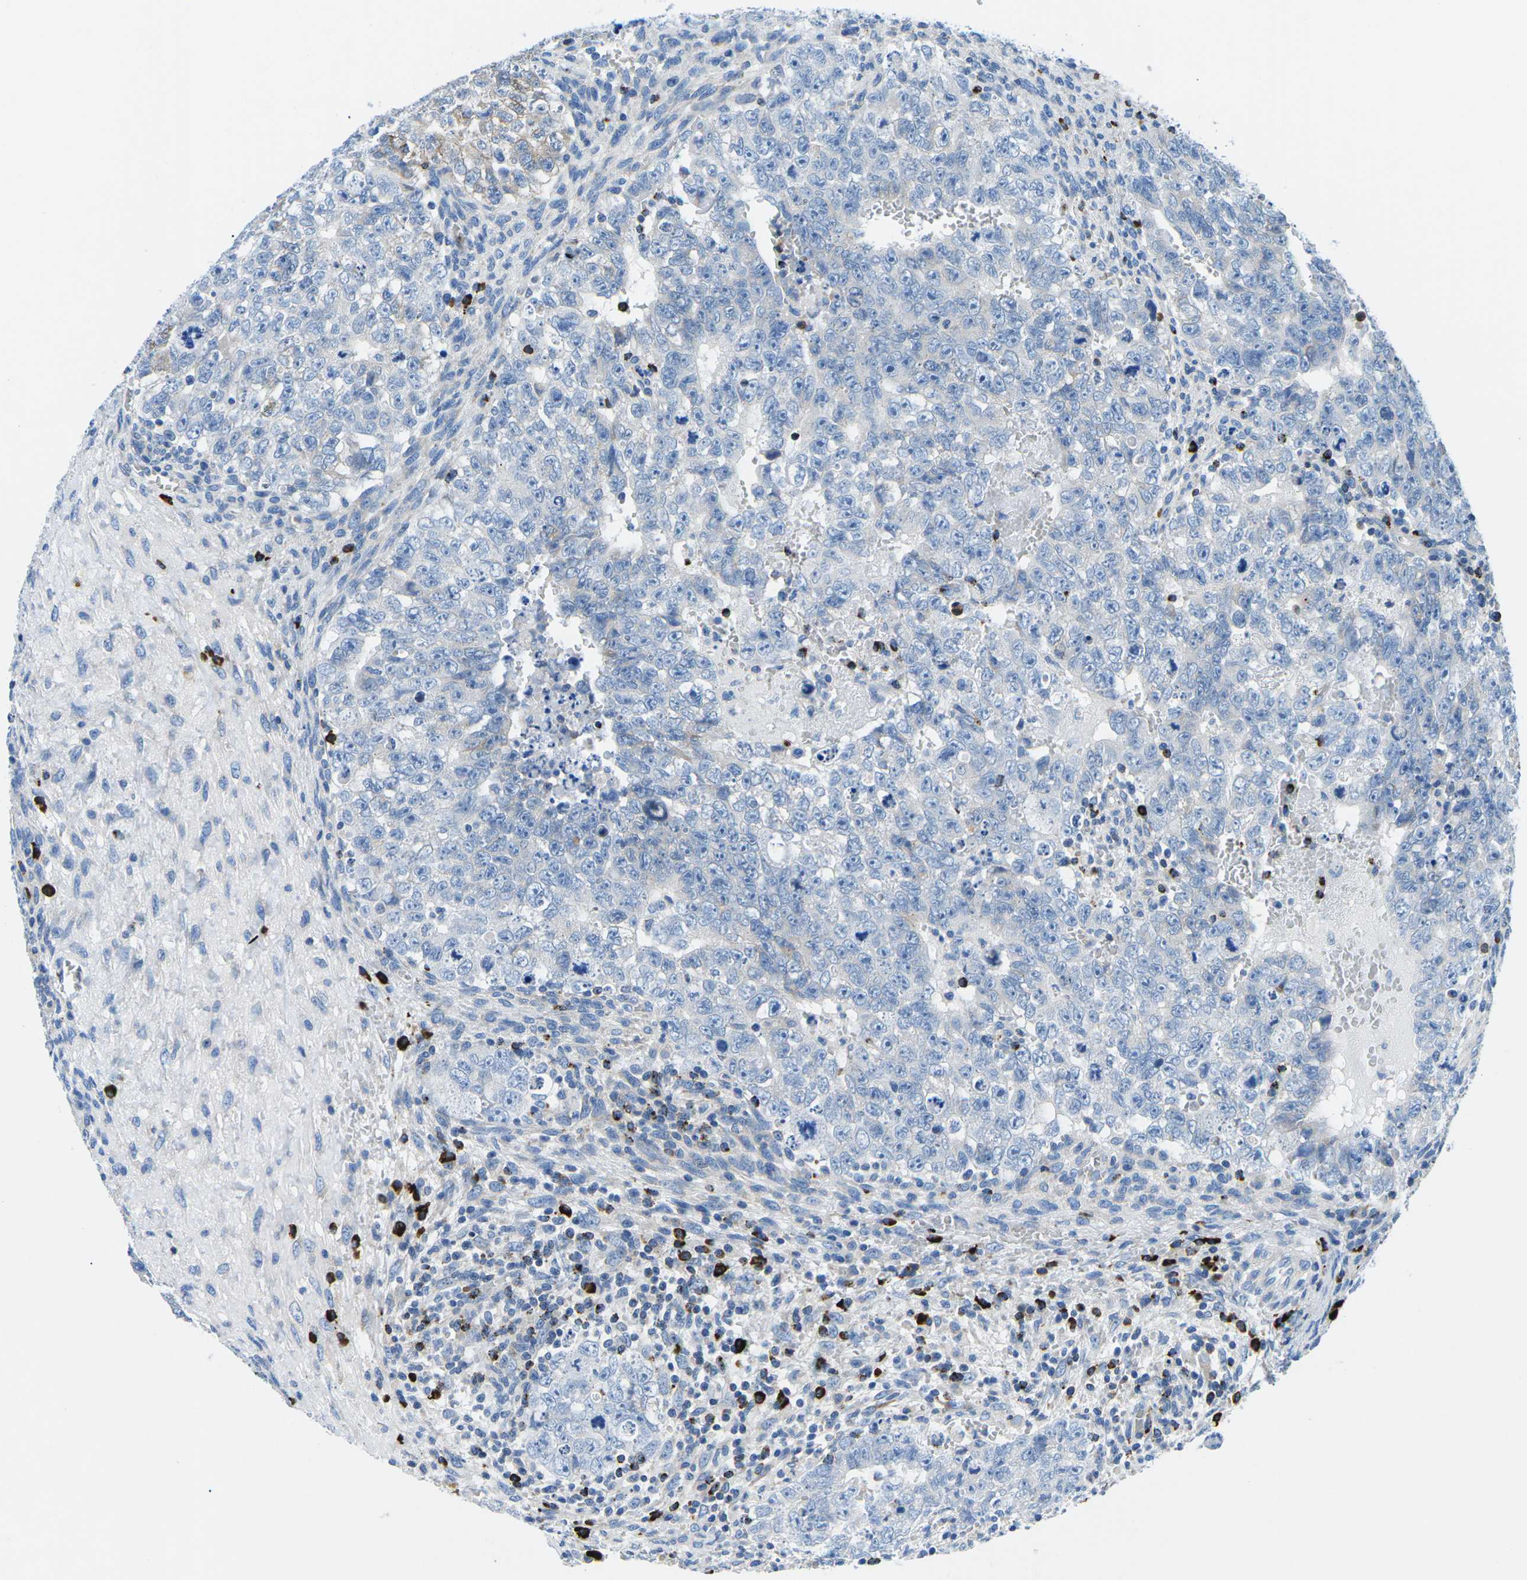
{"staining": {"intensity": "negative", "quantity": "none", "location": "none"}, "tissue": "testis cancer", "cell_type": "Tumor cells", "image_type": "cancer", "snomed": [{"axis": "morphology", "description": "Seminoma, NOS"}, {"axis": "morphology", "description": "Carcinoma, Embryonal, NOS"}, {"axis": "topography", "description": "Testis"}], "caption": "High power microscopy photomicrograph of an immunohistochemistry (IHC) image of testis cancer, revealing no significant staining in tumor cells.", "gene": "MC4R", "patient": {"sex": "male", "age": 38}}